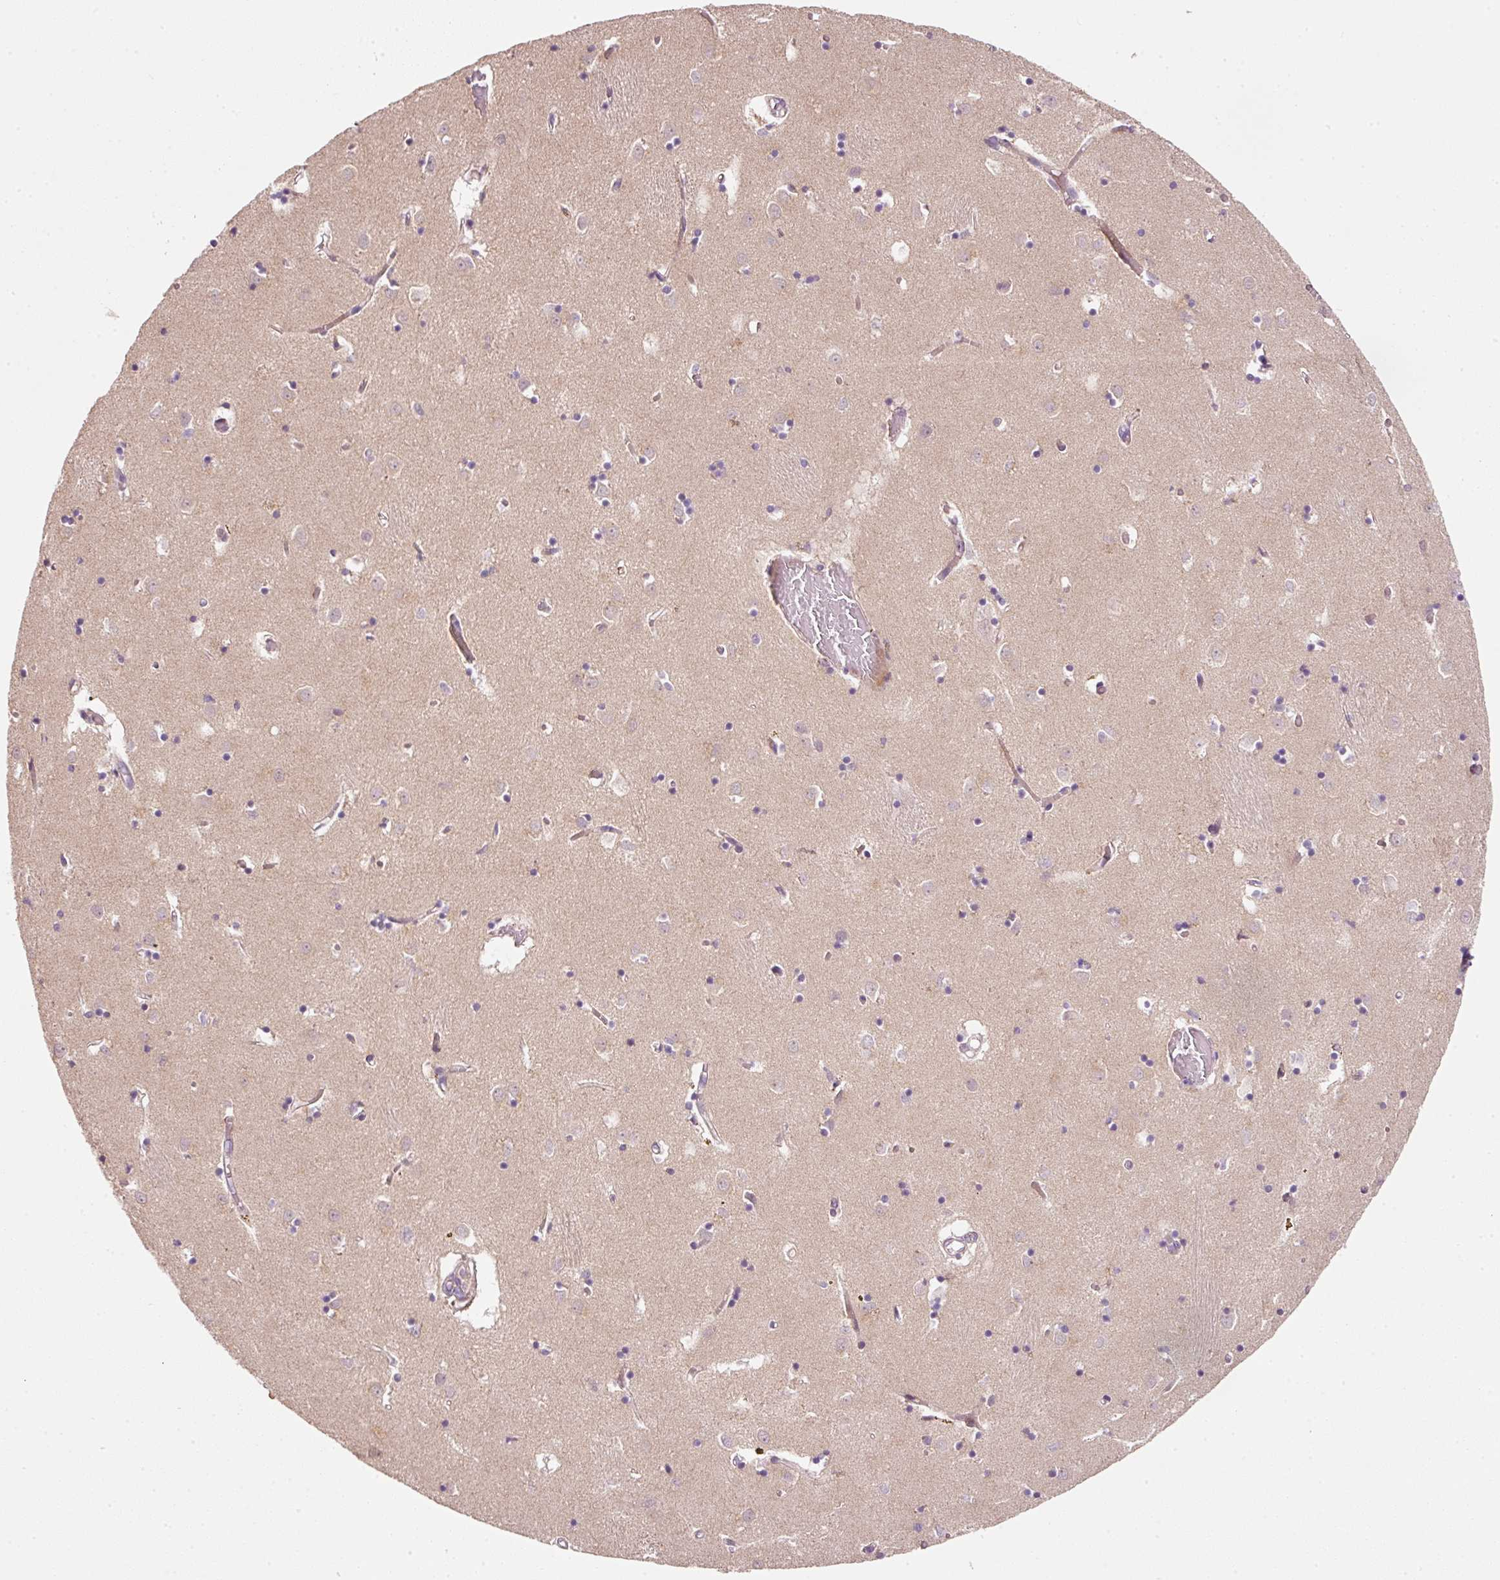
{"staining": {"intensity": "negative", "quantity": "none", "location": "none"}, "tissue": "caudate", "cell_type": "Glial cells", "image_type": "normal", "snomed": [{"axis": "morphology", "description": "Normal tissue, NOS"}, {"axis": "topography", "description": "Lateral ventricle wall"}], "caption": "DAB (3,3'-diaminobenzidine) immunohistochemical staining of unremarkable caudate demonstrates no significant staining in glial cells.", "gene": "TIRAP", "patient": {"sex": "male", "age": 70}}